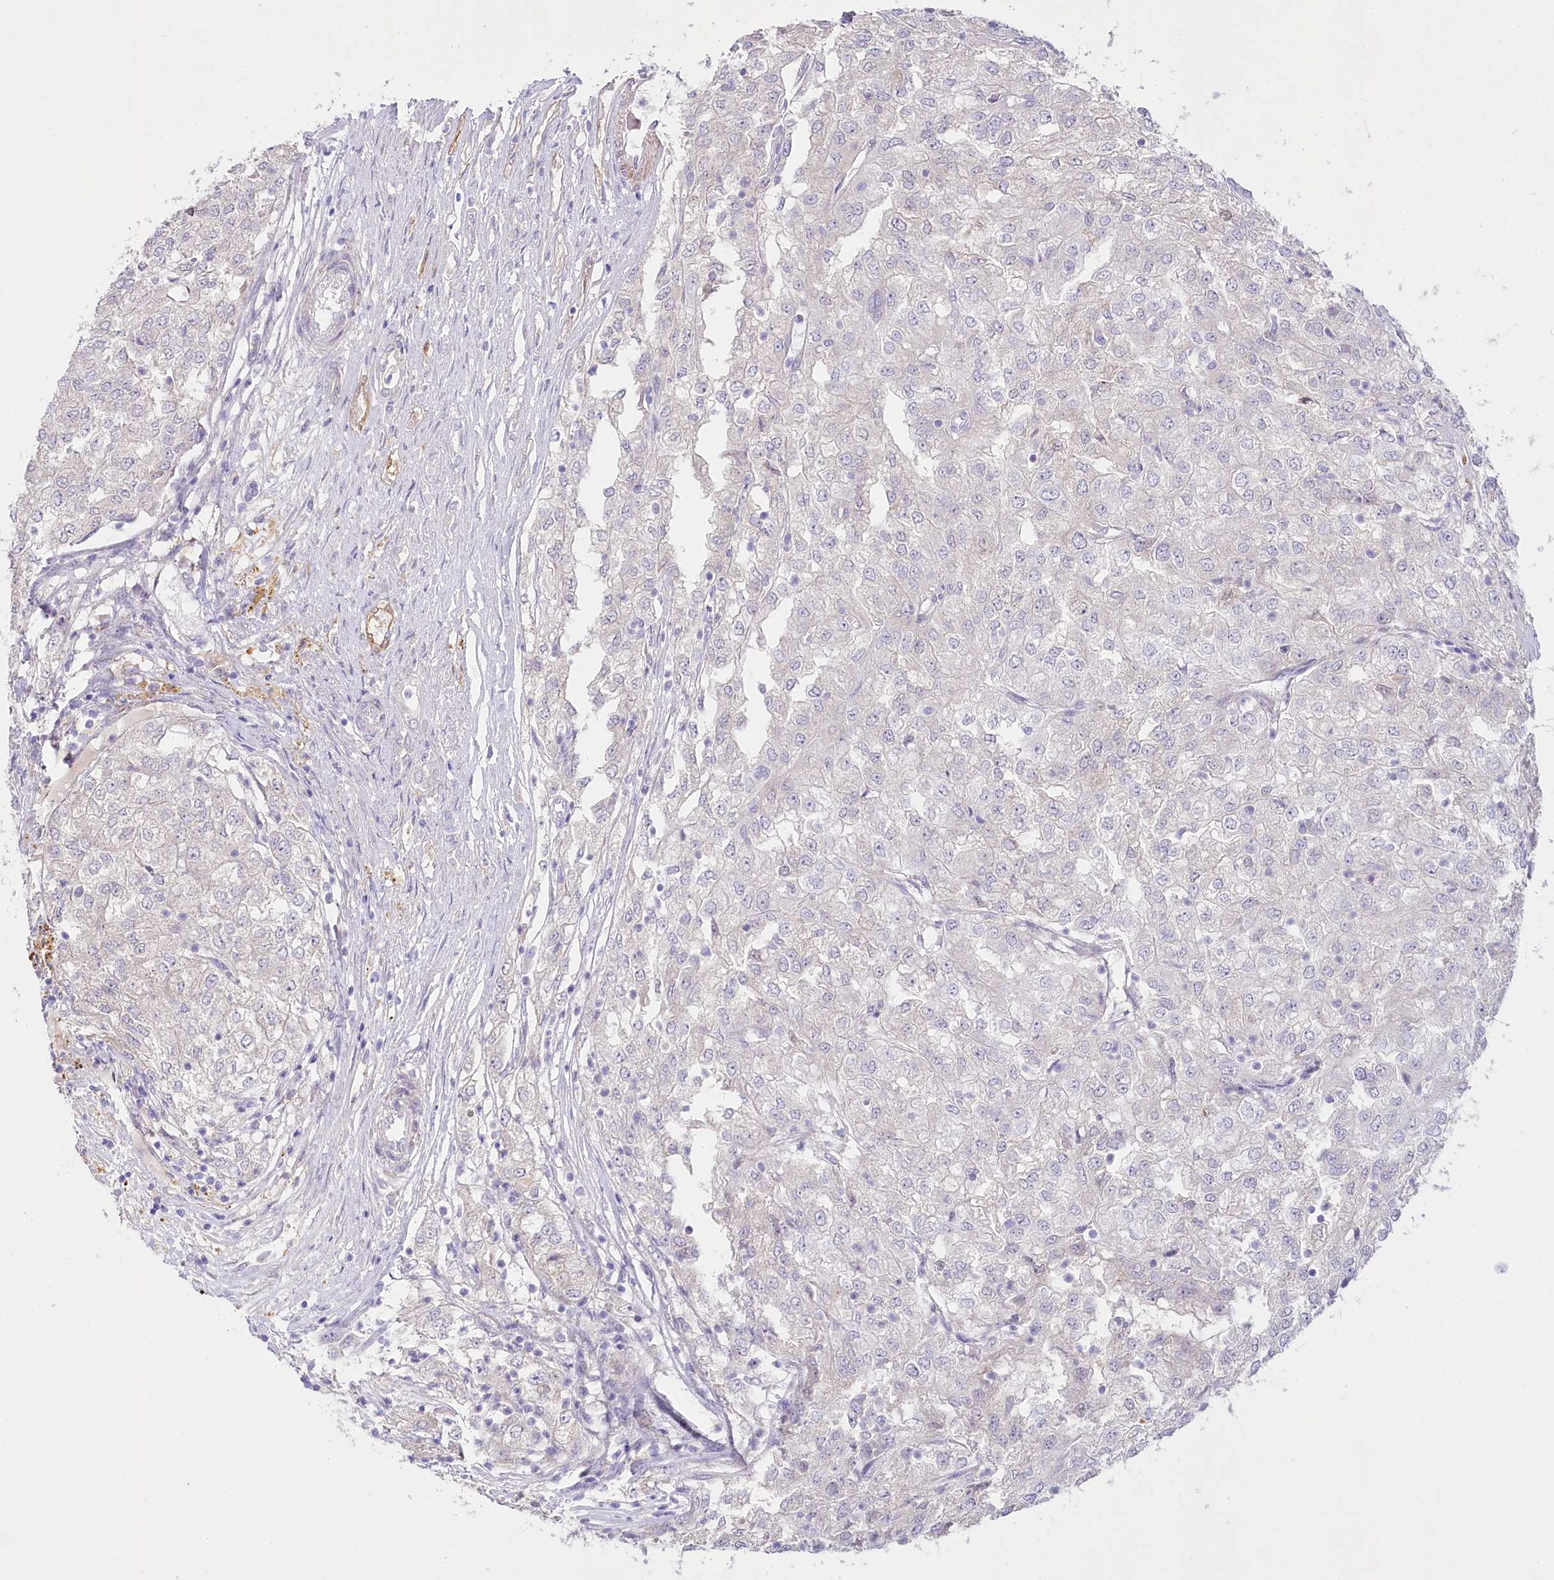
{"staining": {"intensity": "negative", "quantity": "none", "location": "none"}, "tissue": "renal cancer", "cell_type": "Tumor cells", "image_type": "cancer", "snomed": [{"axis": "morphology", "description": "Adenocarcinoma, NOS"}, {"axis": "topography", "description": "Kidney"}], "caption": "Human renal cancer (adenocarcinoma) stained for a protein using IHC demonstrates no staining in tumor cells.", "gene": "MYOZ1", "patient": {"sex": "female", "age": 54}}